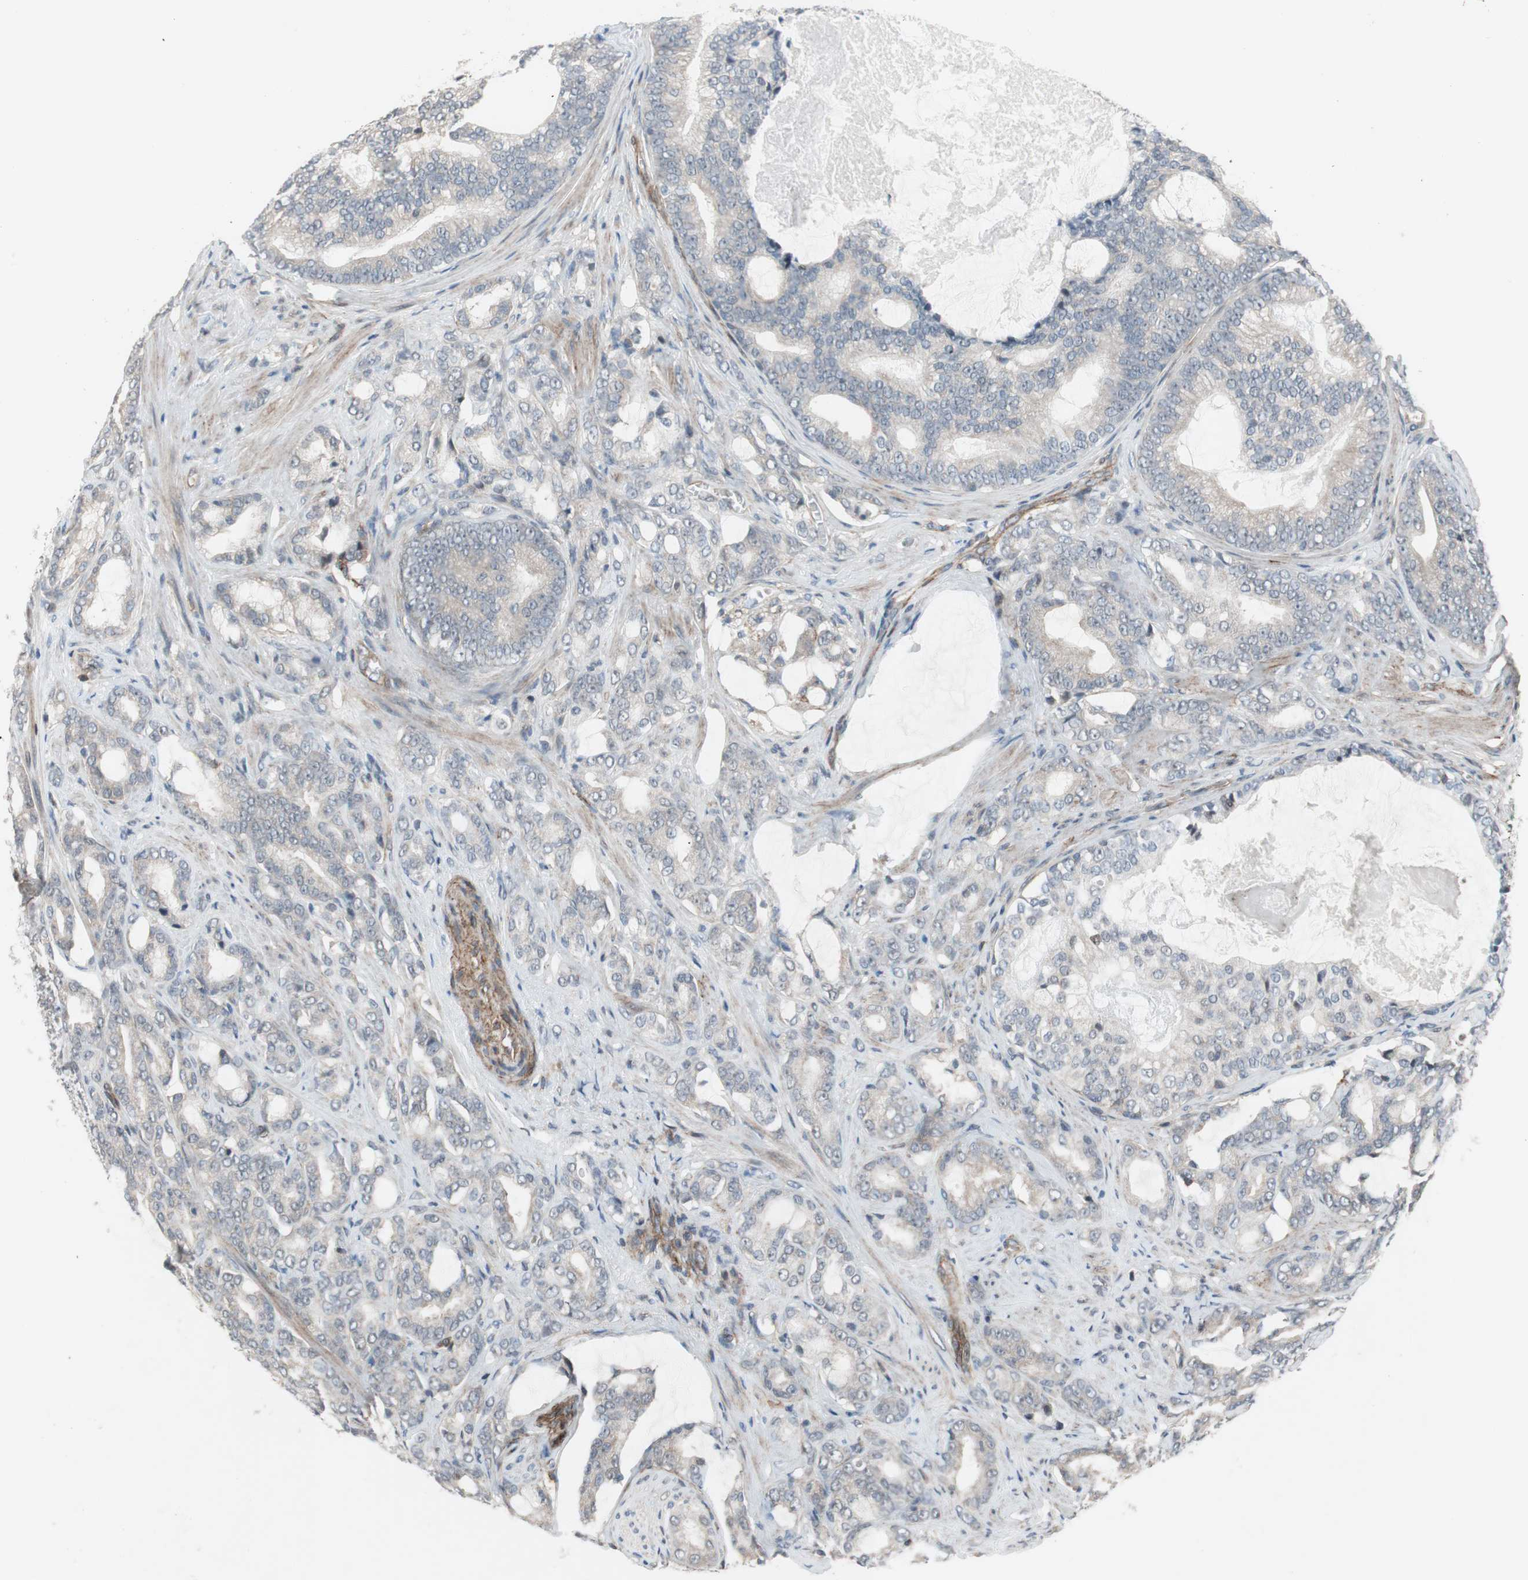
{"staining": {"intensity": "negative", "quantity": "none", "location": "none"}, "tissue": "prostate cancer", "cell_type": "Tumor cells", "image_type": "cancer", "snomed": [{"axis": "morphology", "description": "Adenocarcinoma, Low grade"}, {"axis": "topography", "description": "Prostate"}], "caption": "Tumor cells are negative for brown protein staining in prostate cancer (low-grade adenocarcinoma).", "gene": "GRHL1", "patient": {"sex": "male", "age": 58}}